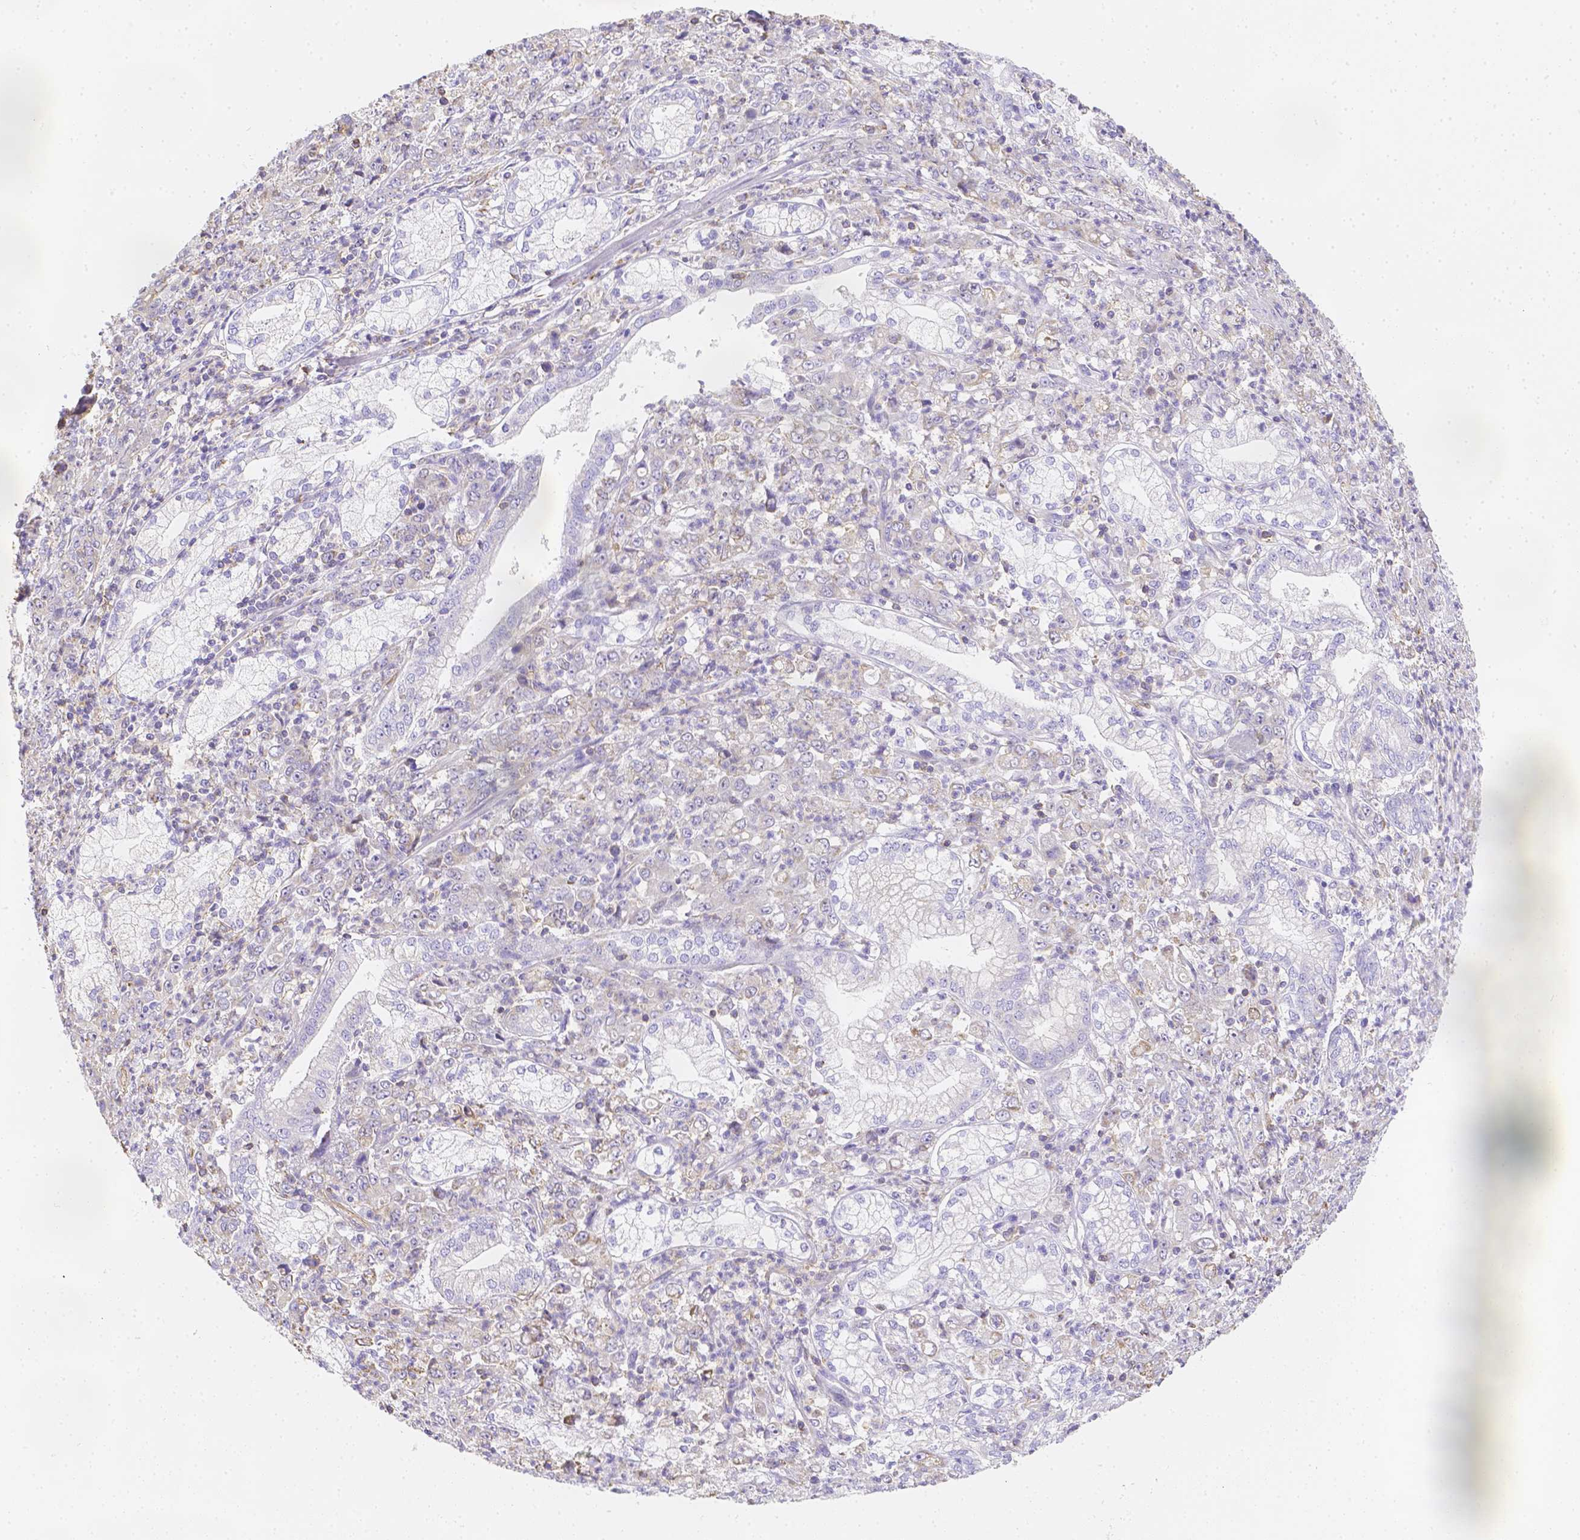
{"staining": {"intensity": "negative", "quantity": "none", "location": "none"}, "tissue": "stomach cancer", "cell_type": "Tumor cells", "image_type": "cancer", "snomed": [{"axis": "morphology", "description": "Adenocarcinoma, NOS"}, {"axis": "topography", "description": "Stomach, lower"}], "caption": "Histopathology image shows no protein staining in tumor cells of adenocarcinoma (stomach) tissue.", "gene": "ASAH2", "patient": {"sex": "female", "age": 71}}